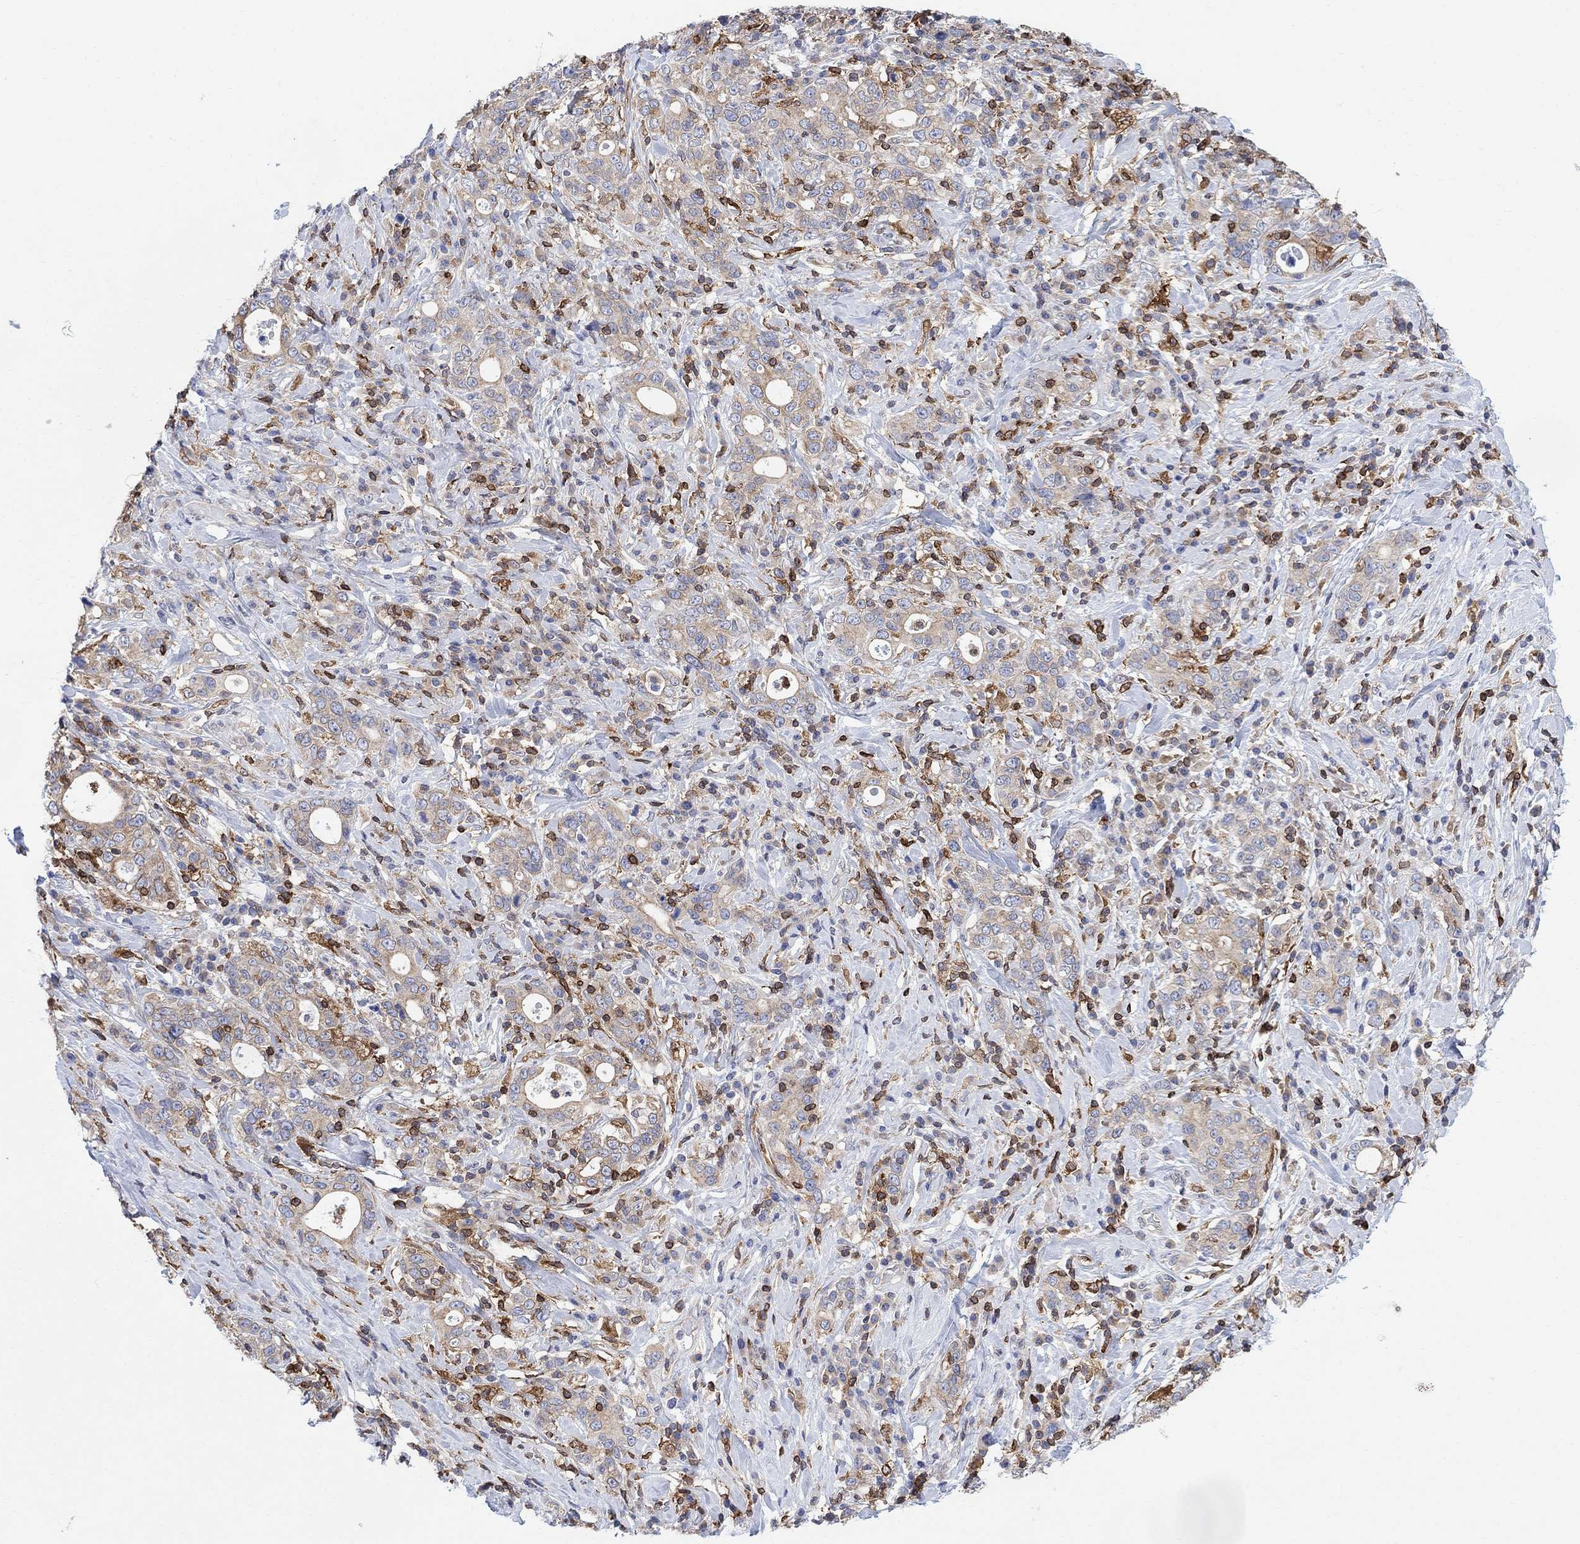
{"staining": {"intensity": "weak", "quantity": "25%-75%", "location": "cytoplasmic/membranous"}, "tissue": "stomach cancer", "cell_type": "Tumor cells", "image_type": "cancer", "snomed": [{"axis": "morphology", "description": "Adenocarcinoma, NOS"}, {"axis": "topography", "description": "Stomach"}], "caption": "An image showing weak cytoplasmic/membranous positivity in approximately 25%-75% of tumor cells in stomach cancer (adenocarcinoma), as visualized by brown immunohistochemical staining.", "gene": "GBP5", "patient": {"sex": "male", "age": 79}}